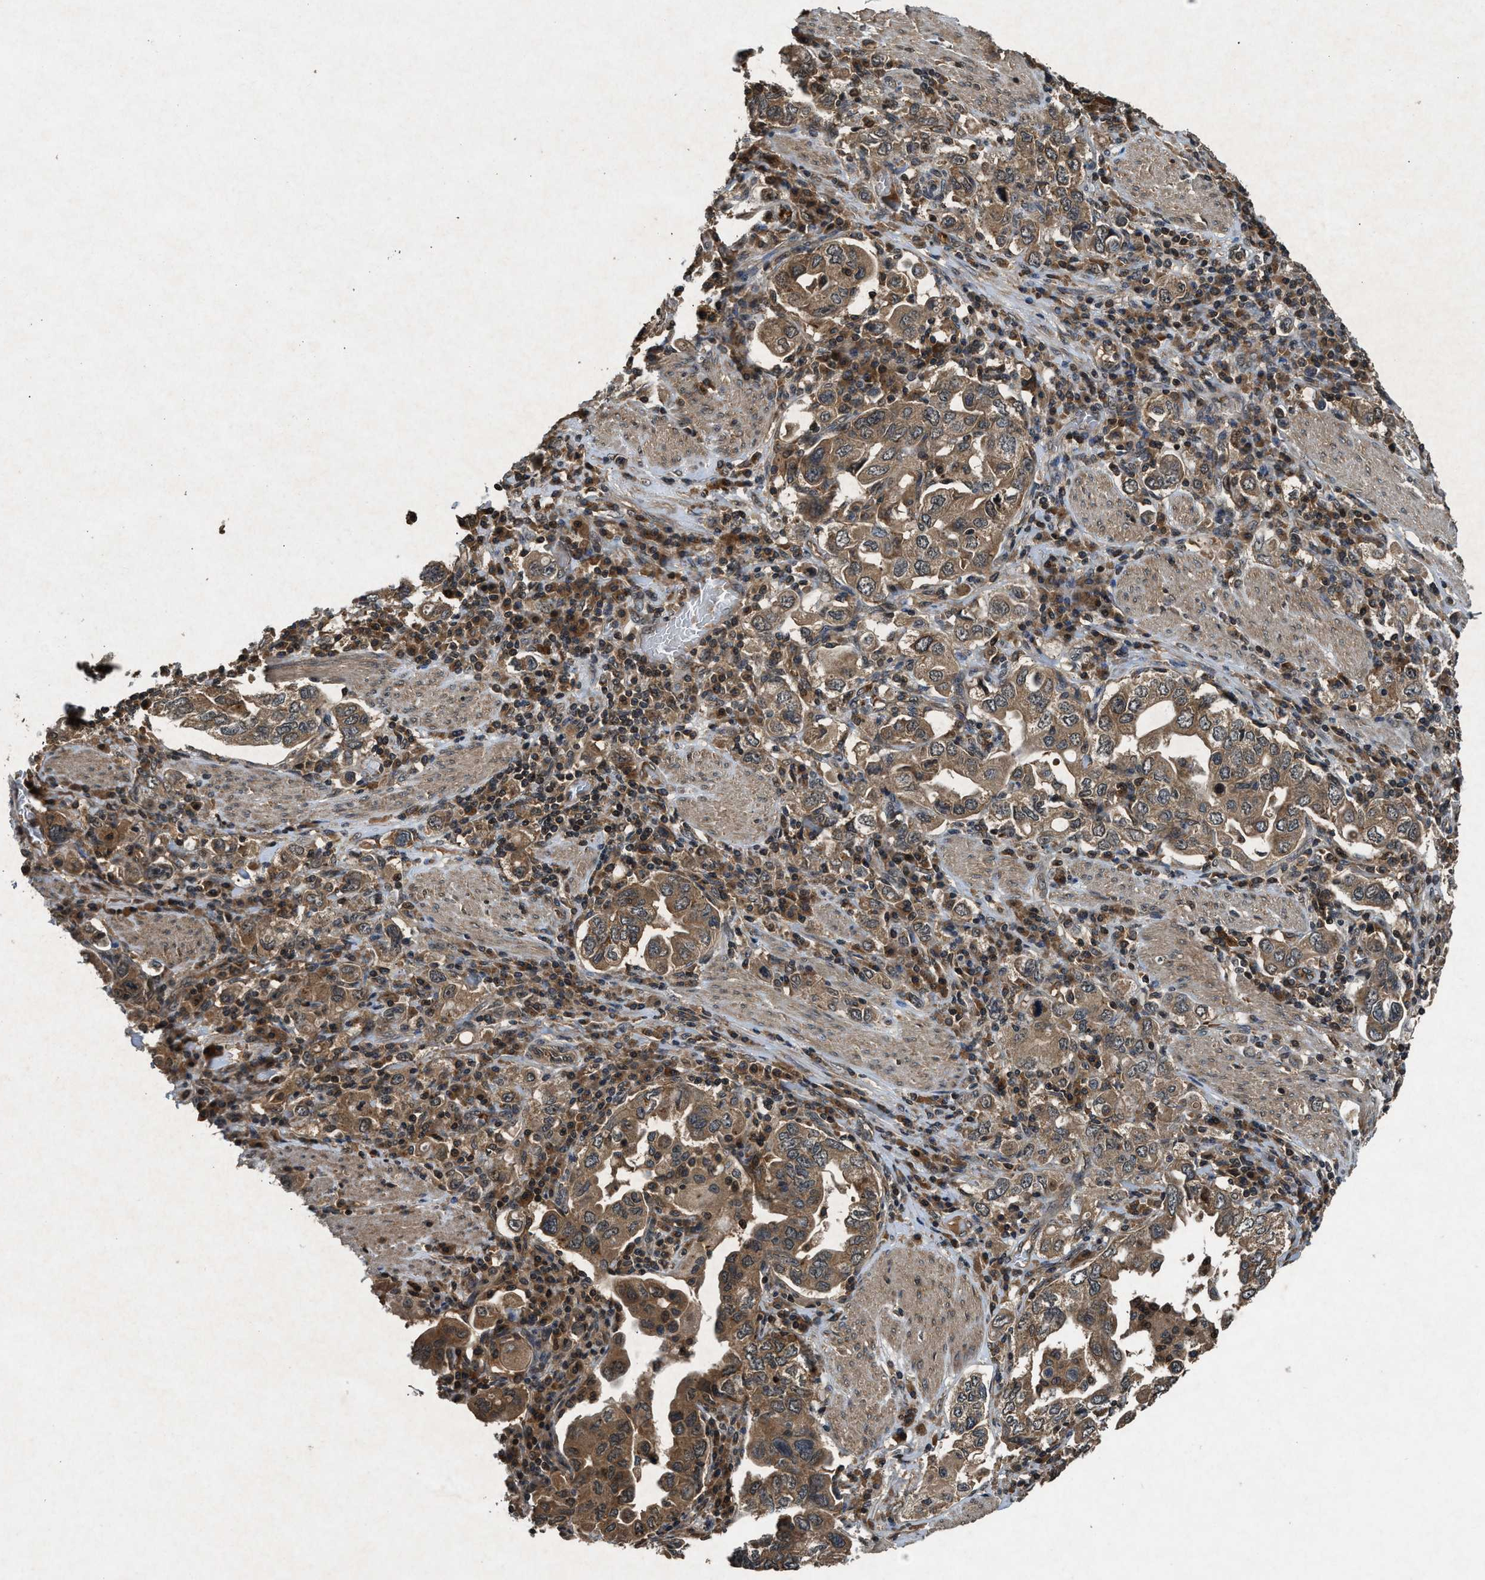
{"staining": {"intensity": "moderate", "quantity": ">75%", "location": "cytoplasmic/membranous"}, "tissue": "stomach cancer", "cell_type": "Tumor cells", "image_type": "cancer", "snomed": [{"axis": "morphology", "description": "Adenocarcinoma, NOS"}, {"axis": "topography", "description": "Stomach, upper"}], "caption": "DAB immunohistochemical staining of stomach cancer (adenocarcinoma) displays moderate cytoplasmic/membranous protein positivity in approximately >75% of tumor cells. Nuclei are stained in blue.", "gene": "RPS6KB1", "patient": {"sex": "male", "age": 62}}